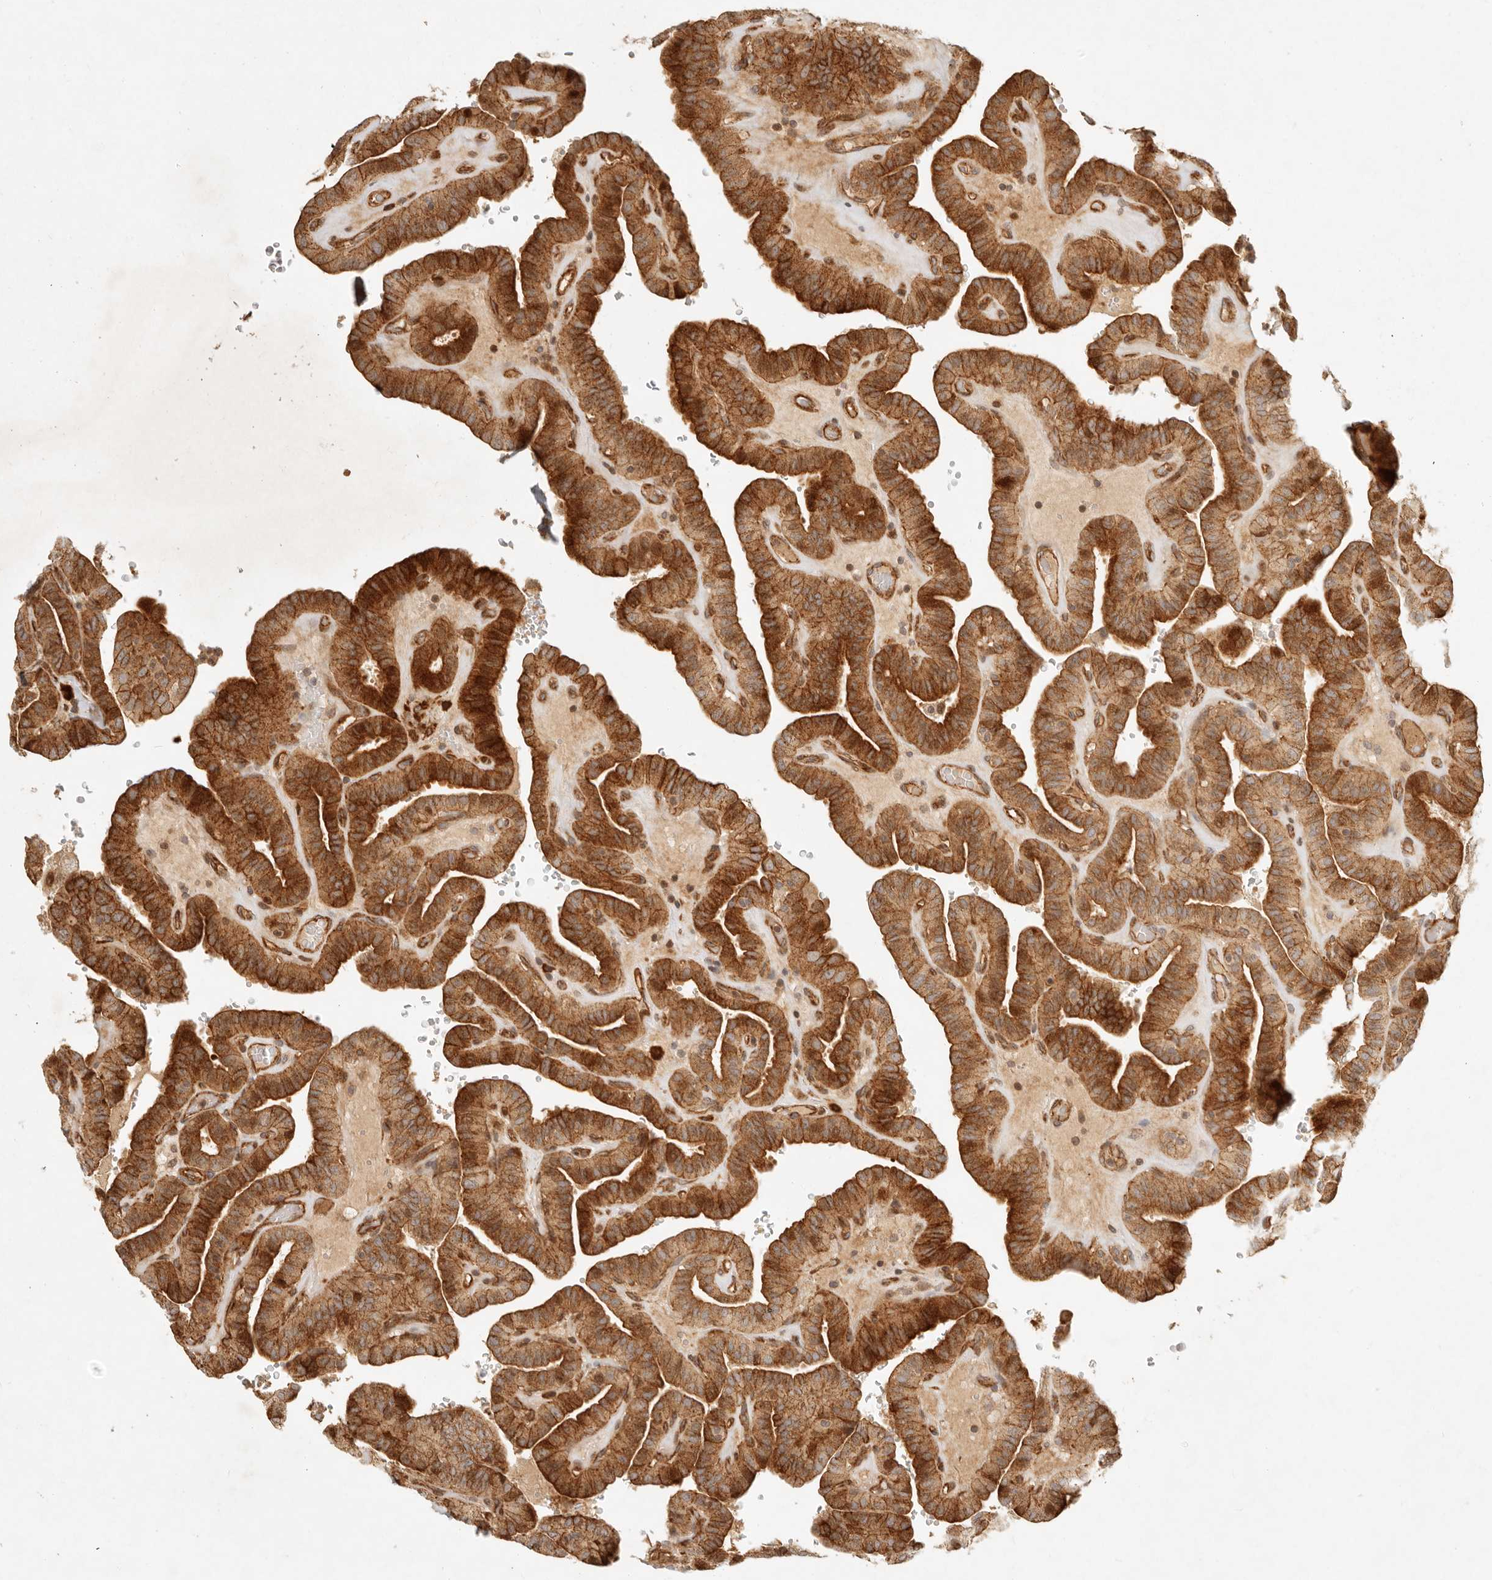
{"staining": {"intensity": "strong", "quantity": ">75%", "location": "cytoplasmic/membranous"}, "tissue": "thyroid cancer", "cell_type": "Tumor cells", "image_type": "cancer", "snomed": [{"axis": "morphology", "description": "Papillary adenocarcinoma, NOS"}, {"axis": "topography", "description": "Thyroid gland"}], "caption": "A brown stain shows strong cytoplasmic/membranous staining of a protein in human thyroid cancer (papillary adenocarcinoma) tumor cells.", "gene": "KLHL38", "patient": {"sex": "male", "age": 77}}